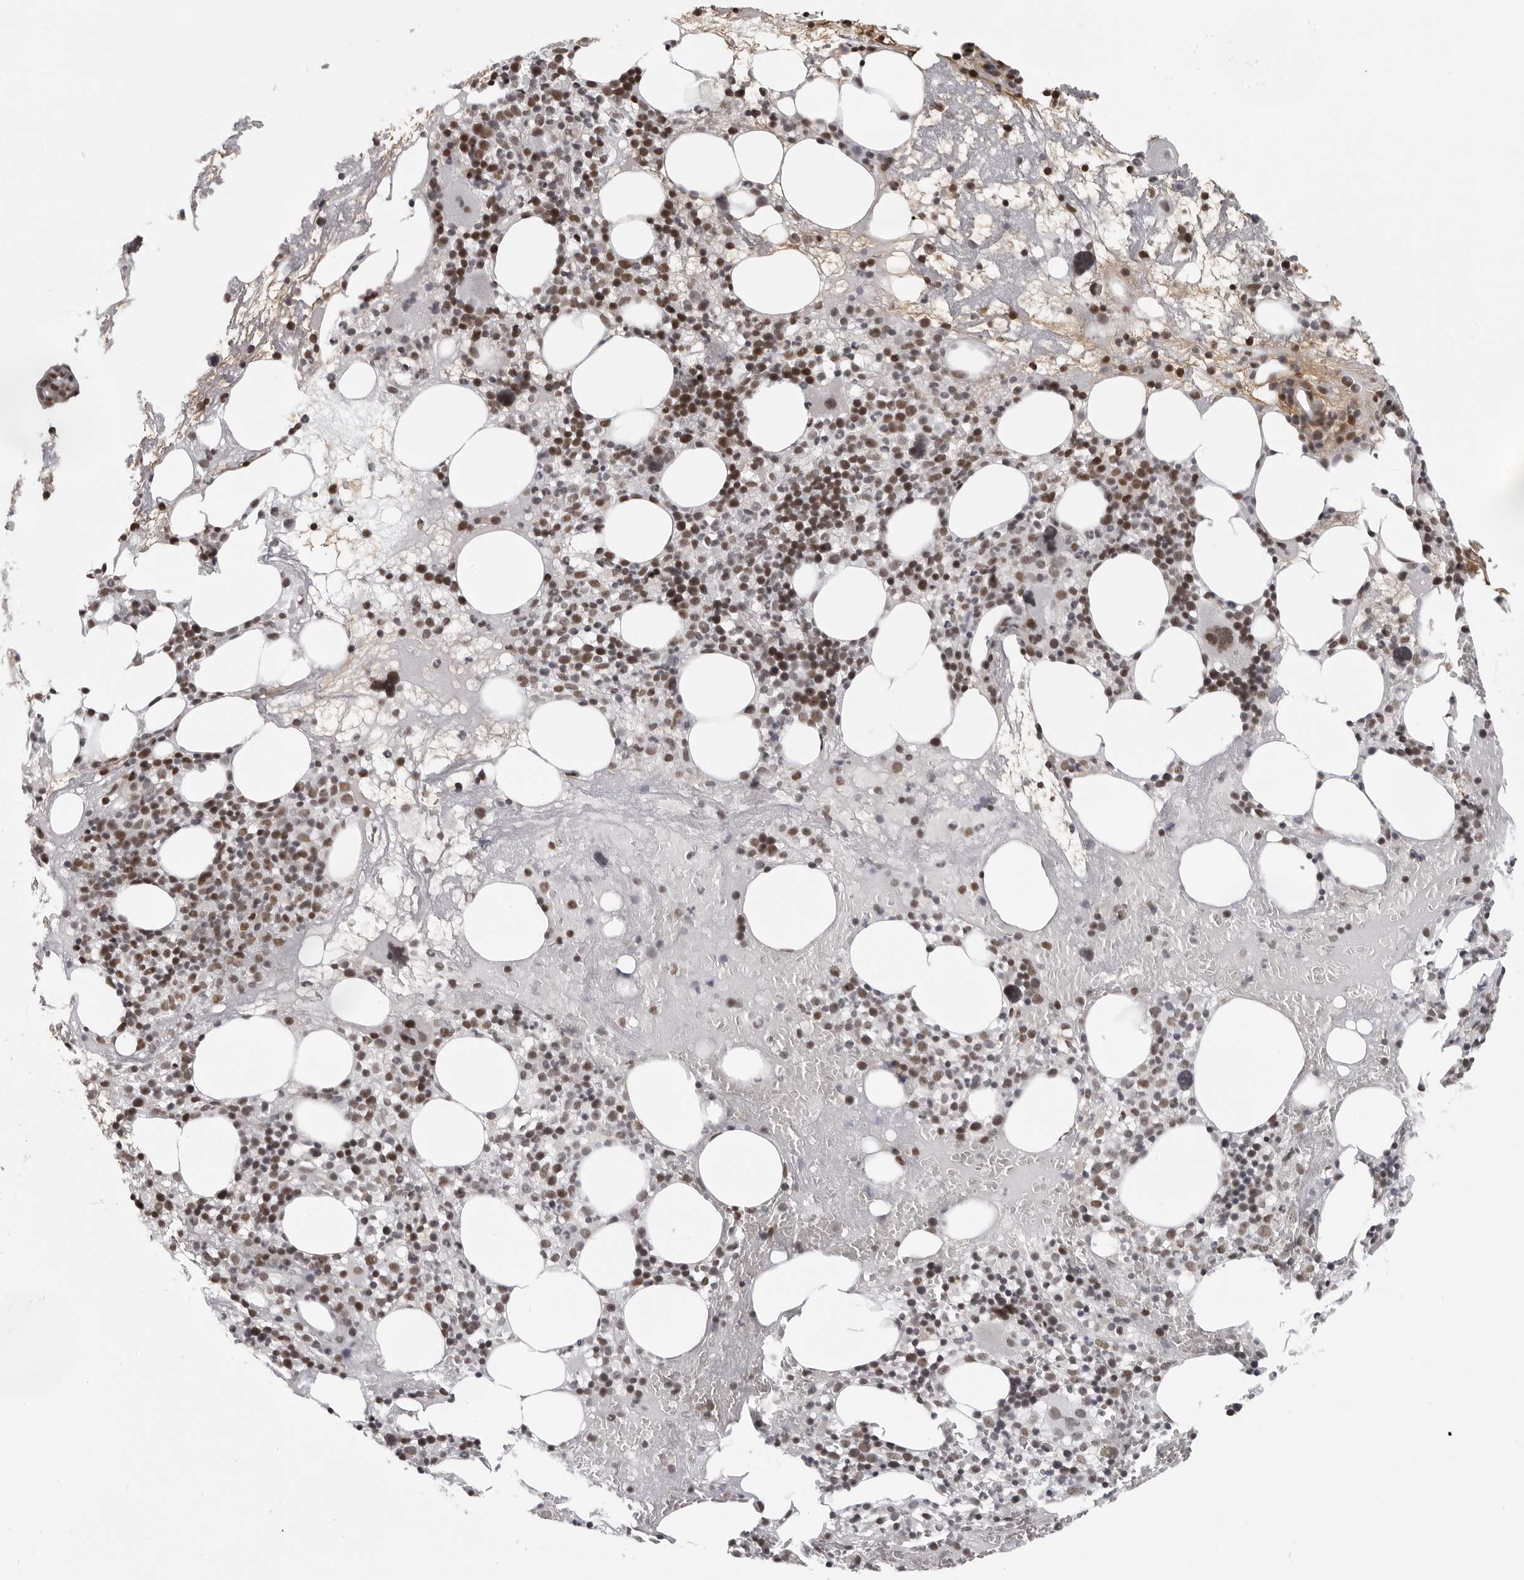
{"staining": {"intensity": "moderate", "quantity": "25%-75%", "location": "nuclear"}, "tissue": "bone marrow", "cell_type": "Hematopoietic cells", "image_type": "normal", "snomed": [{"axis": "morphology", "description": "Normal tissue, NOS"}, {"axis": "morphology", "description": "Inflammation, NOS"}, {"axis": "topography", "description": "Bone marrow"}], "caption": "Benign bone marrow shows moderate nuclear expression in about 25%-75% of hematopoietic cells, visualized by immunohistochemistry.", "gene": "PRDM10", "patient": {"sex": "female", "age": 77}}